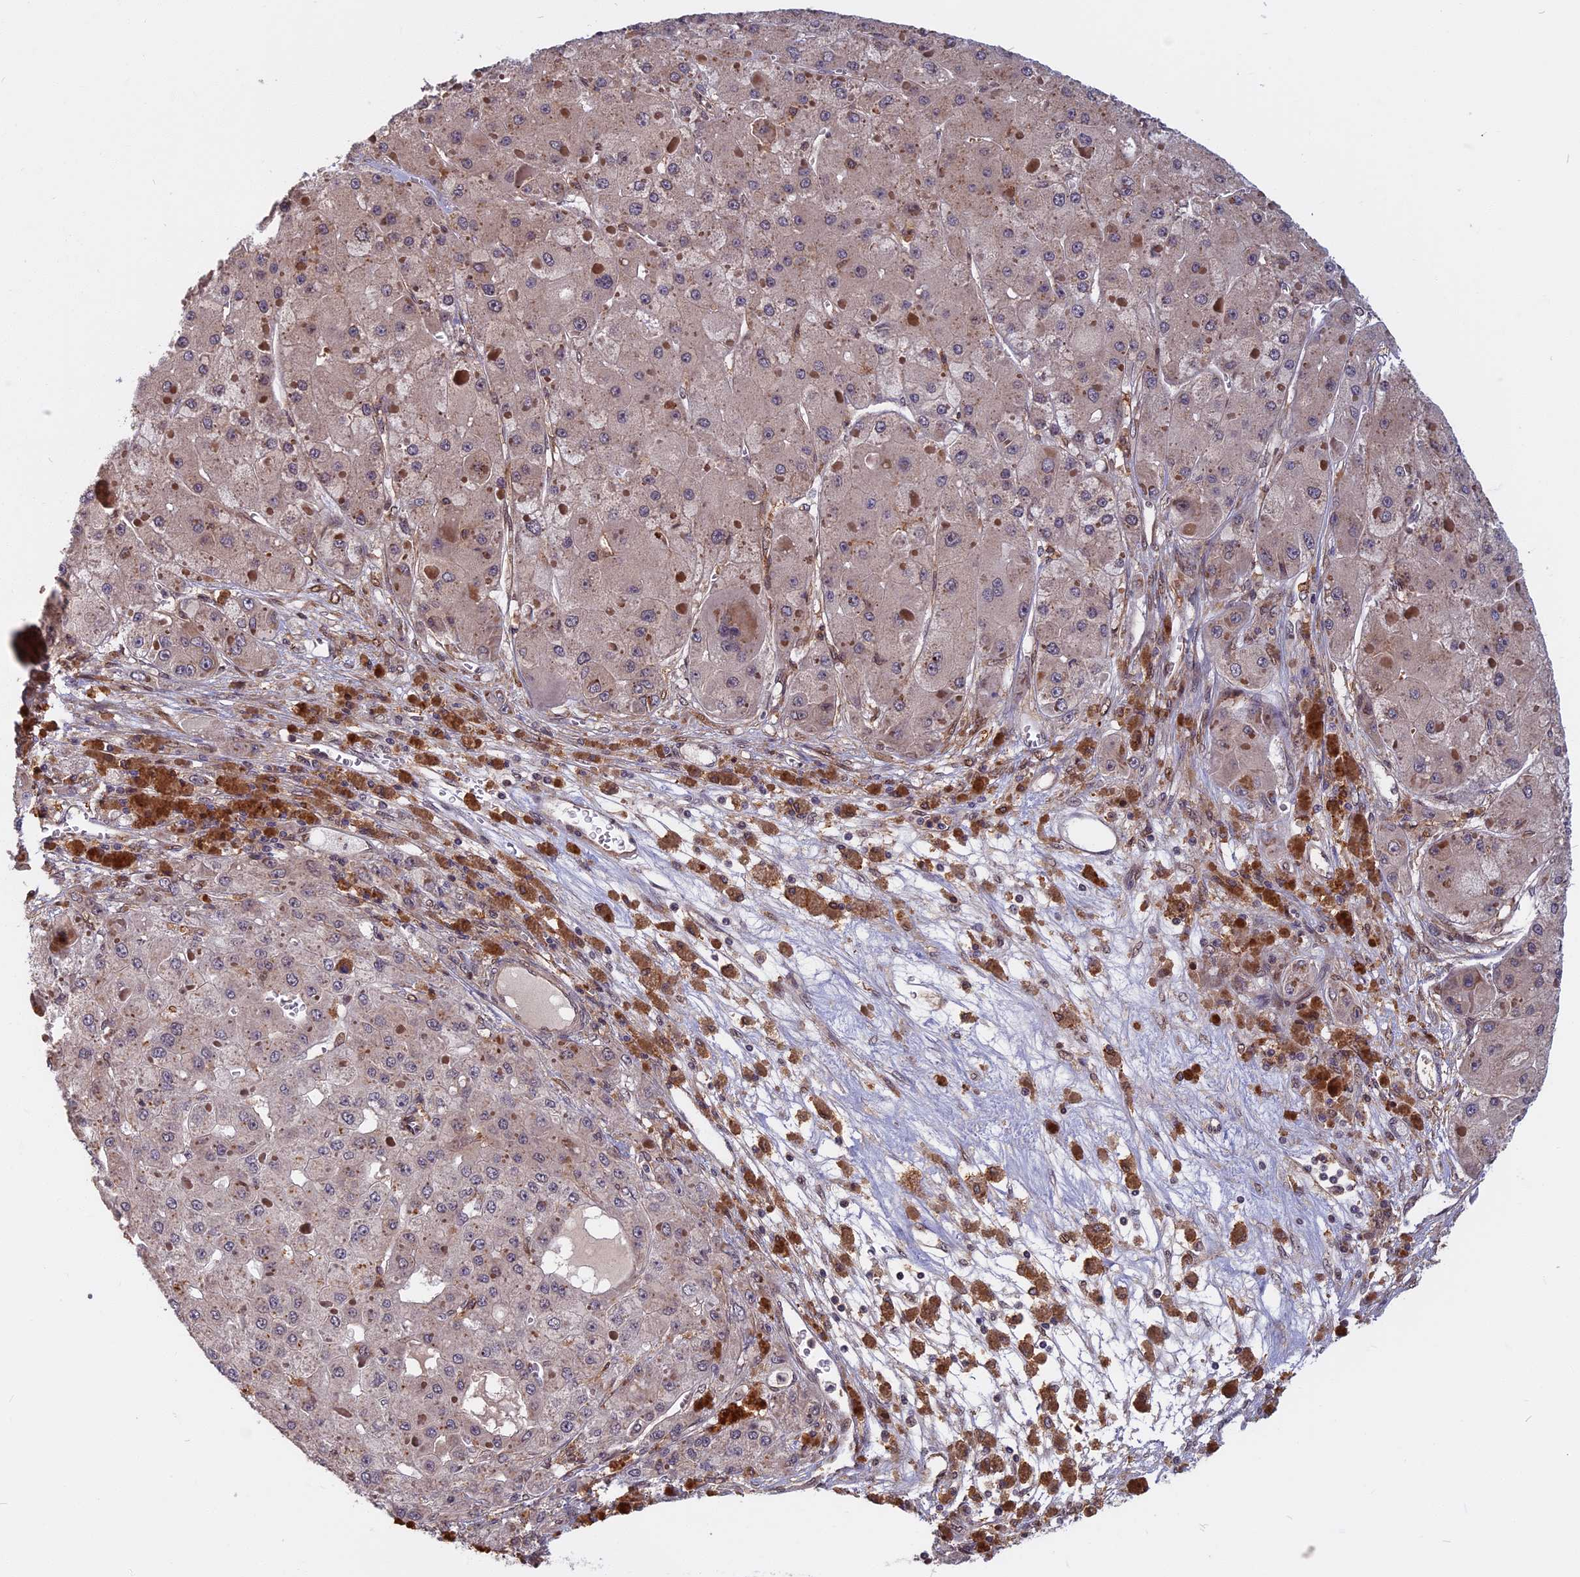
{"staining": {"intensity": "weak", "quantity": "25%-75%", "location": "cytoplasmic/membranous"}, "tissue": "liver cancer", "cell_type": "Tumor cells", "image_type": "cancer", "snomed": [{"axis": "morphology", "description": "Carcinoma, Hepatocellular, NOS"}, {"axis": "topography", "description": "Liver"}], "caption": "Hepatocellular carcinoma (liver) stained with immunohistochemistry (IHC) displays weak cytoplasmic/membranous expression in approximately 25%-75% of tumor cells. Nuclei are stained in blue.", "gene": "SPG11", "patient": {"sex": "female", "age": 73}}